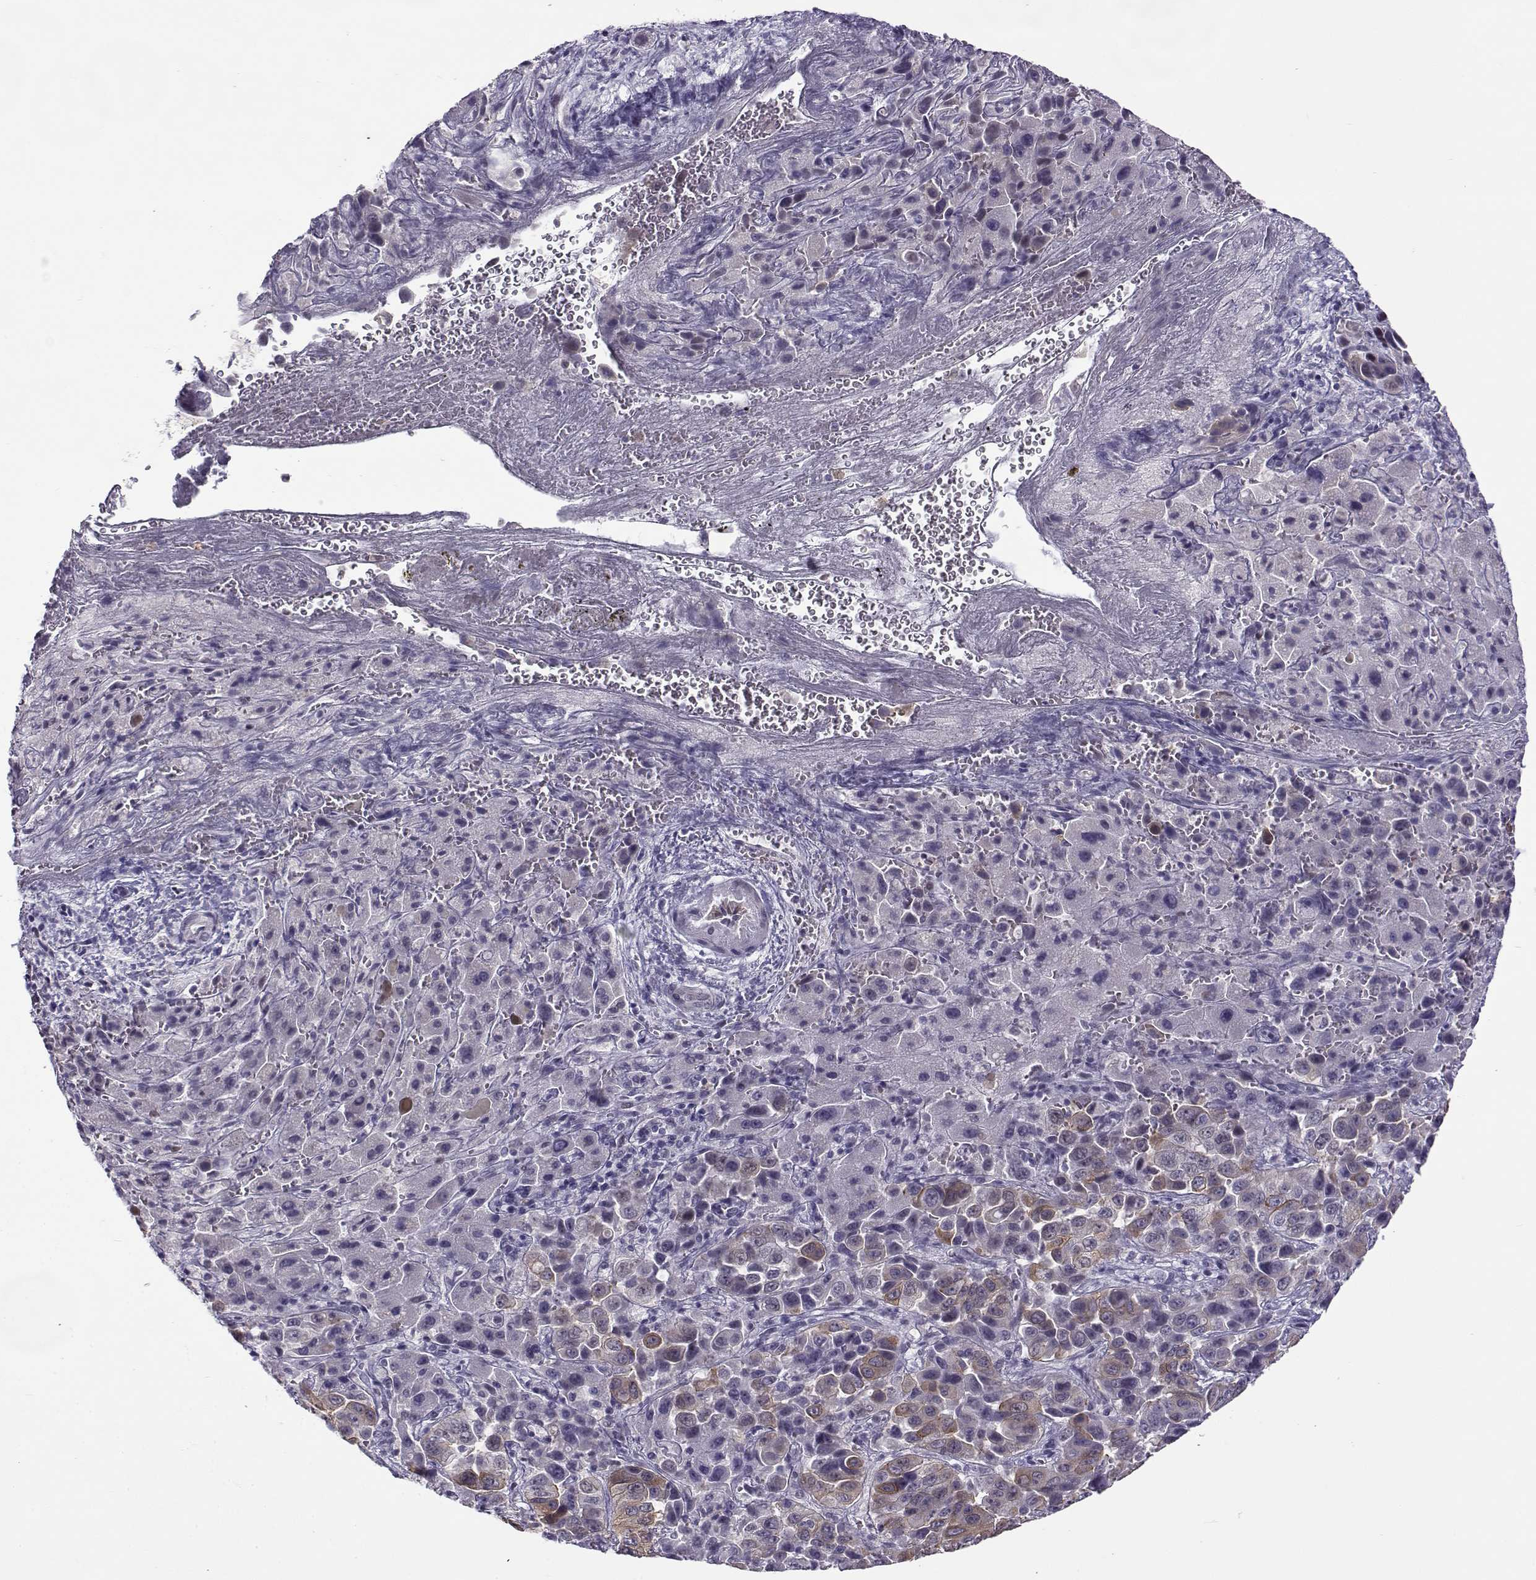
{"staining": {"intensity": "moderate", "quantity": "25%-75%", "location": "cytoplasmic/membranous"}, "tissue": "liver cancer", "cell_type": "Tumor cells", "image_type": "cancer", "snomed": [{"axis": "morphology", "description": "Cholangiocarcinoma"}, {"axis": "topography", "description": "Liver"}], "caption": "A brown stain labels moderate cytoplasmic/membranous positivity of a protein in liver cancer (cholangiocarcinoma) tumor cells. Using DAB (3,3'-diaminobenzidine) (brown) and hematoxylin (blue) stains, captured at high magnification using brightfield microscopy.", "gene": "BACH1", "patient": {"sex": "female", "age": 52}}